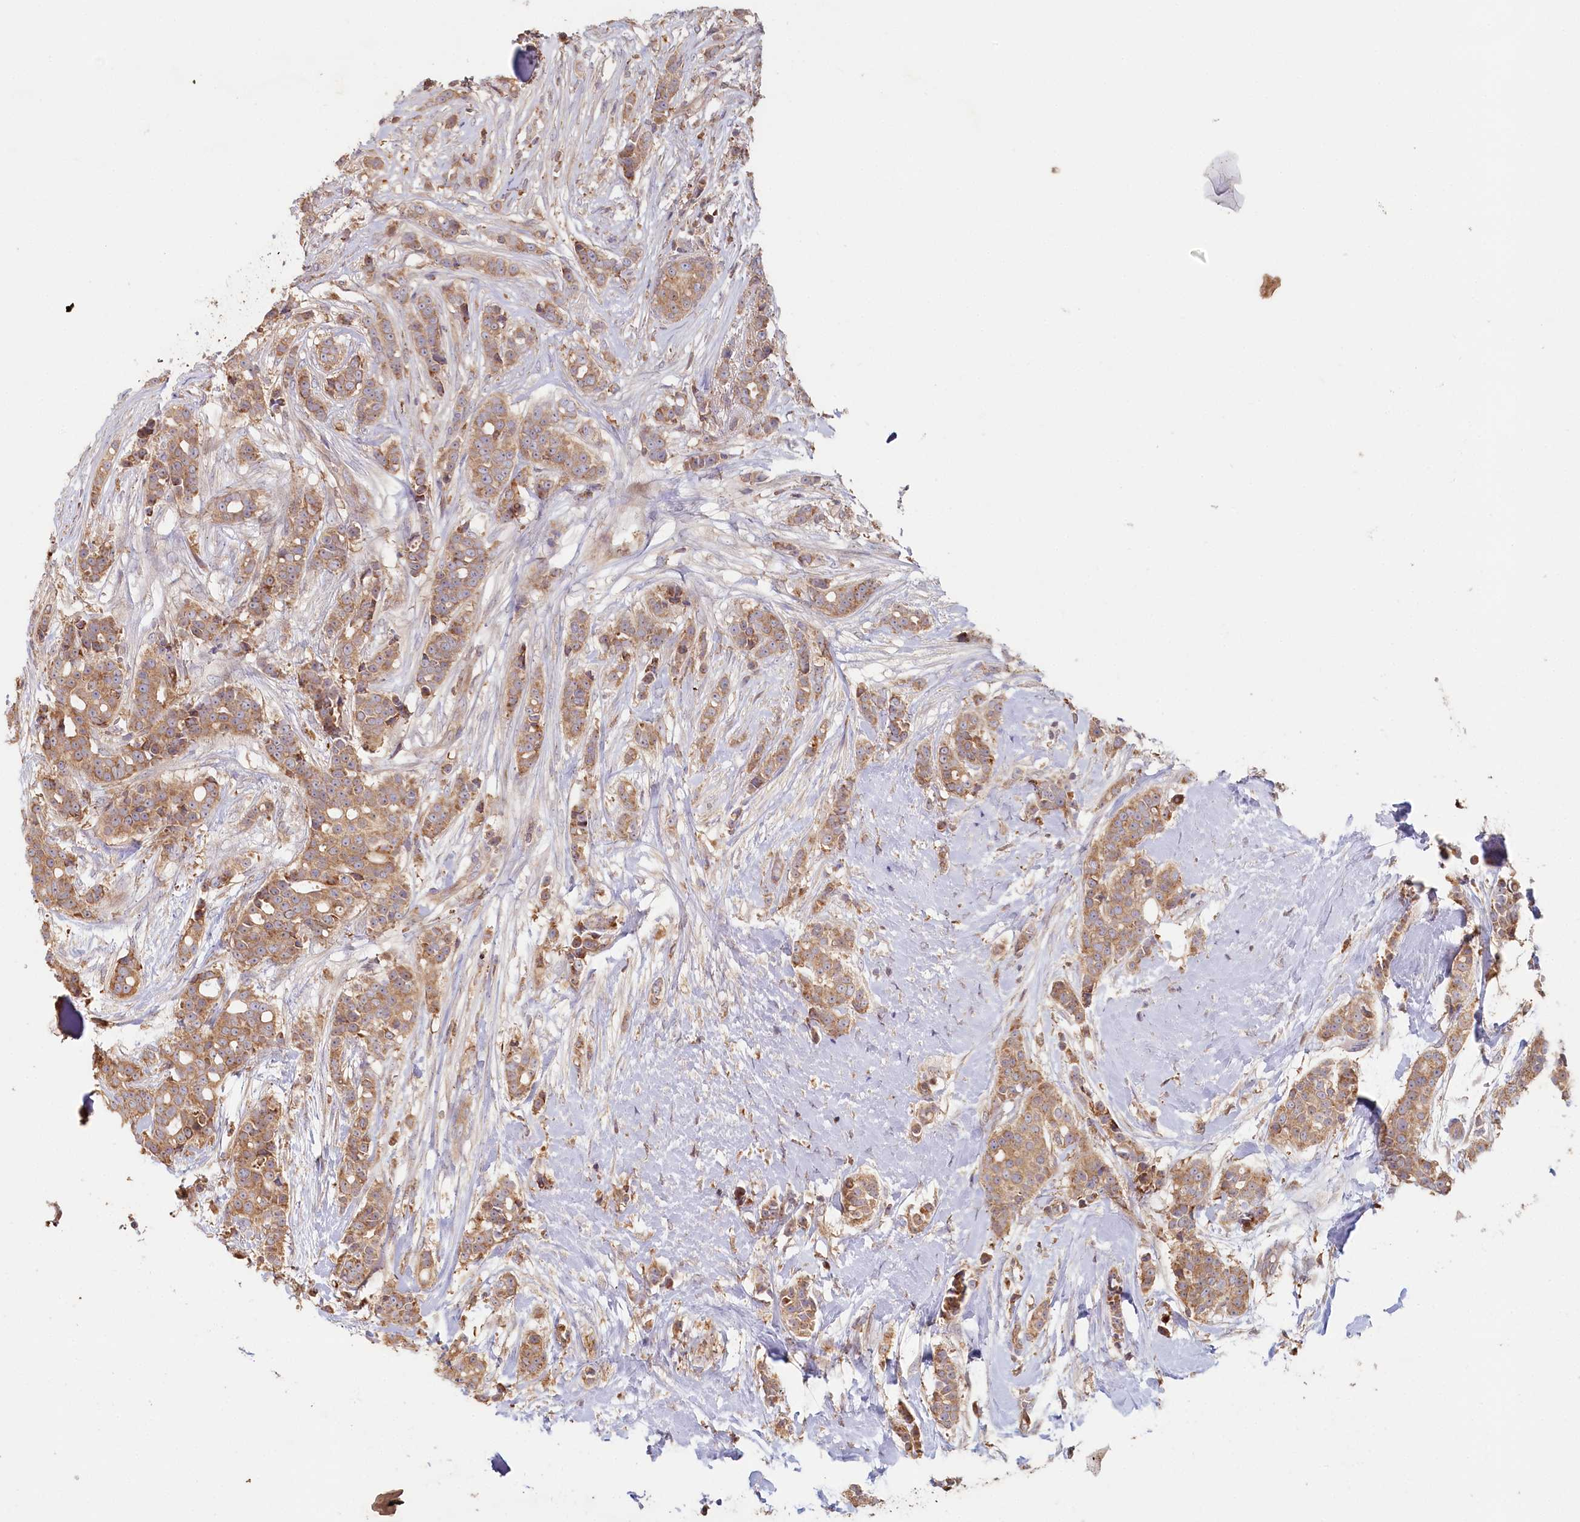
{"staining": {"intensity": "moderate", "quantity": ">75%", "location": "cytoplasmic/membranous"}, "tissue": "breast cancer", "cell_type": "Tumor cells", "image_type": "cancer", "snomed": [{"axis": "morphology", "description": "Lobular carcinoma"}, {"axis": "topography", "description": "Breast"}], "caption": "A brown stain shows moderate cytoplasmic/membranous expression of a protein in breast lobular carcinoma tumor cells.", "gene": "HAL", "patient": {"sex": "female", "age": 51}}